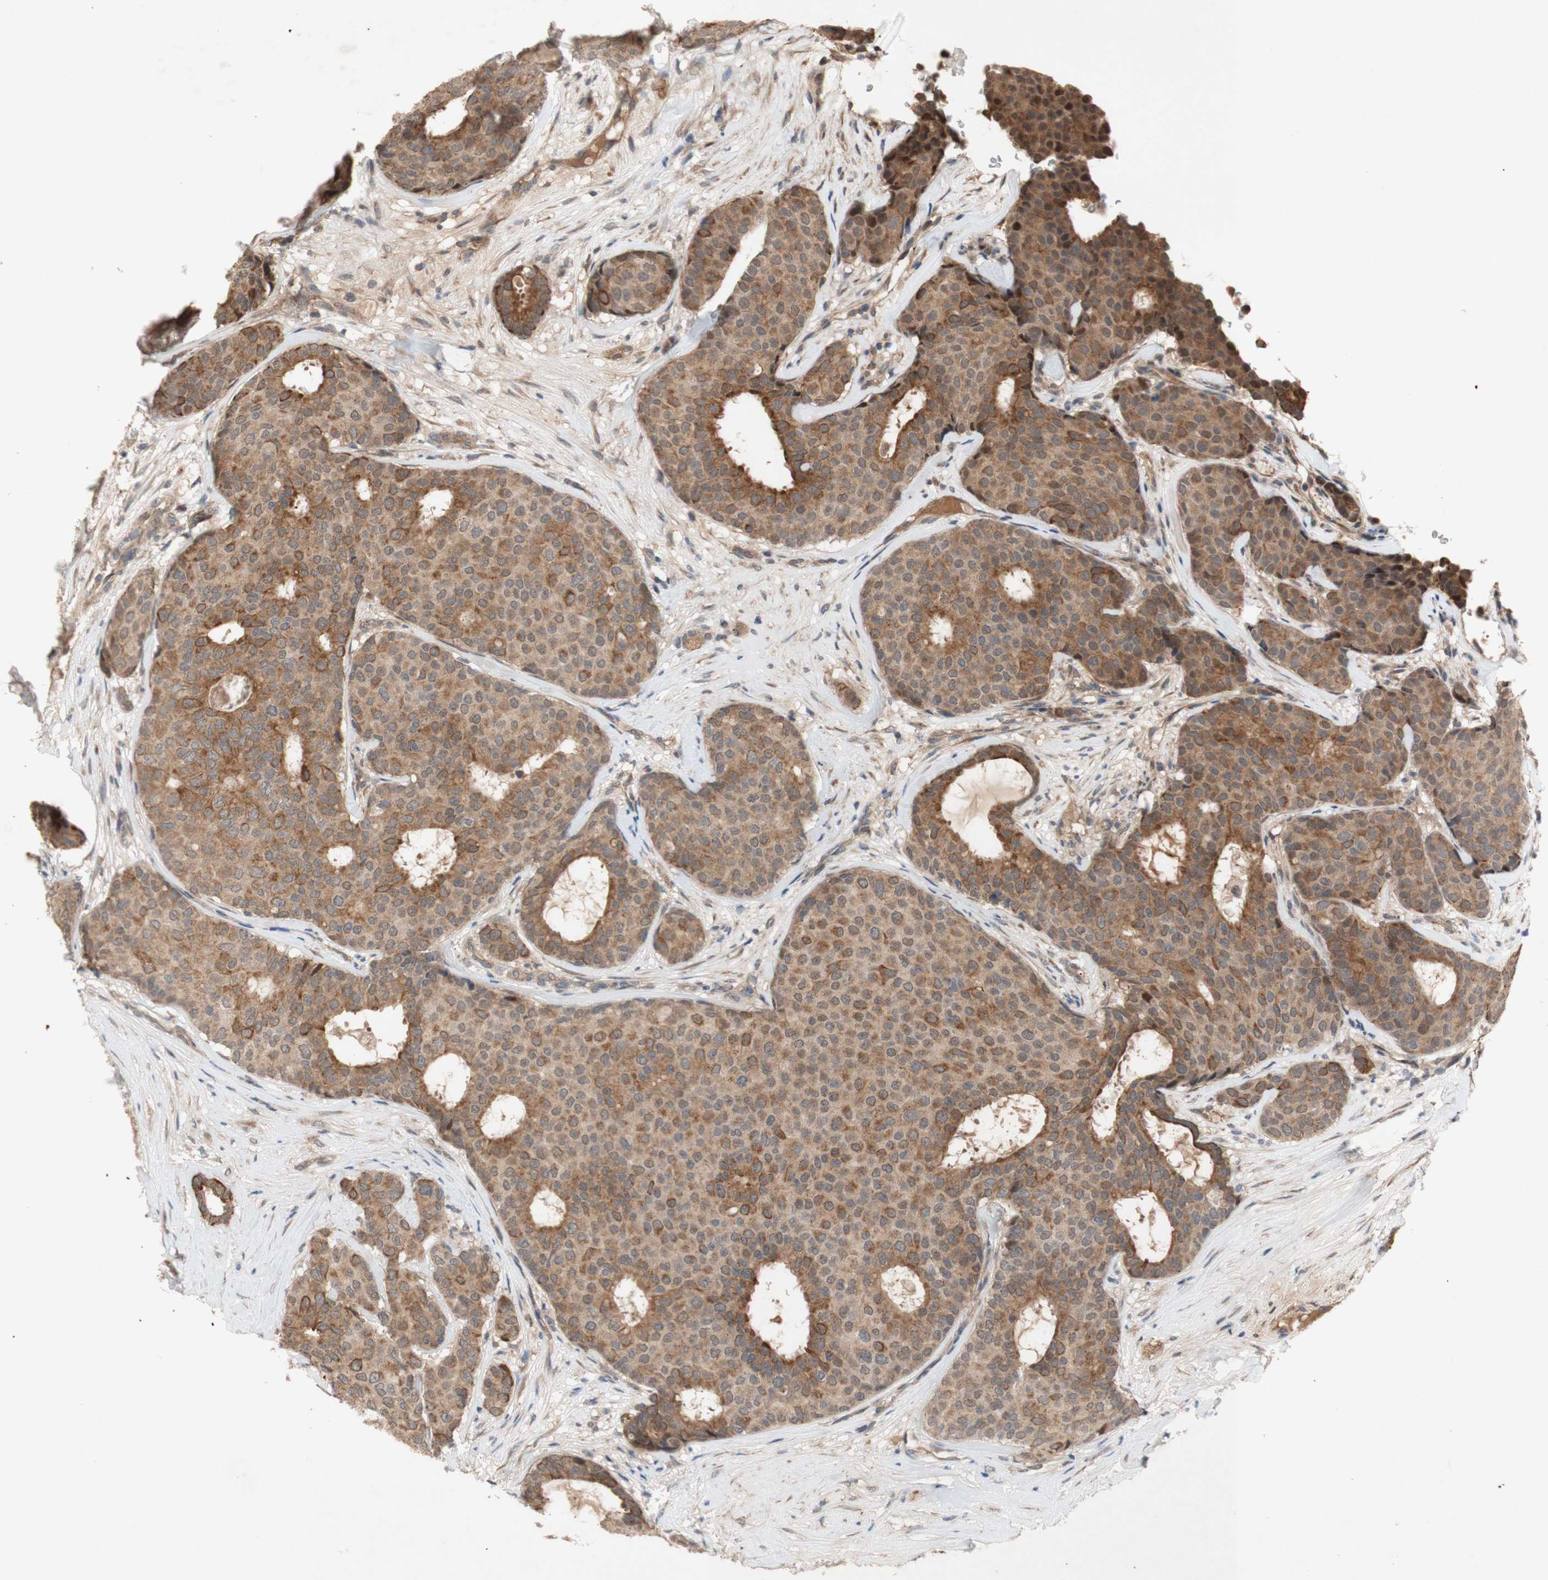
{"staining": {"intensity": "moderate", "quantity": ">75%", "location": "cytoplasmic/membranous"}, "tissue": "breast cancer", "cell_type": "Tumor cells", "image_type": "cancer", "snomed": [{"axis": "morphology", "description": "Duct carcinoma"}, {"axis": "topography", "description": "Breast"}], "caption": "There is medium levels of moderate cytoplasmic/membranous staining in tumor cells of breast cancer (infiltrating ductal carcinoma), as demonstrated by immunohistochemical staining (brown color).", "gene": "PKN1", "patient": {"sex": "female", "age": 75}}